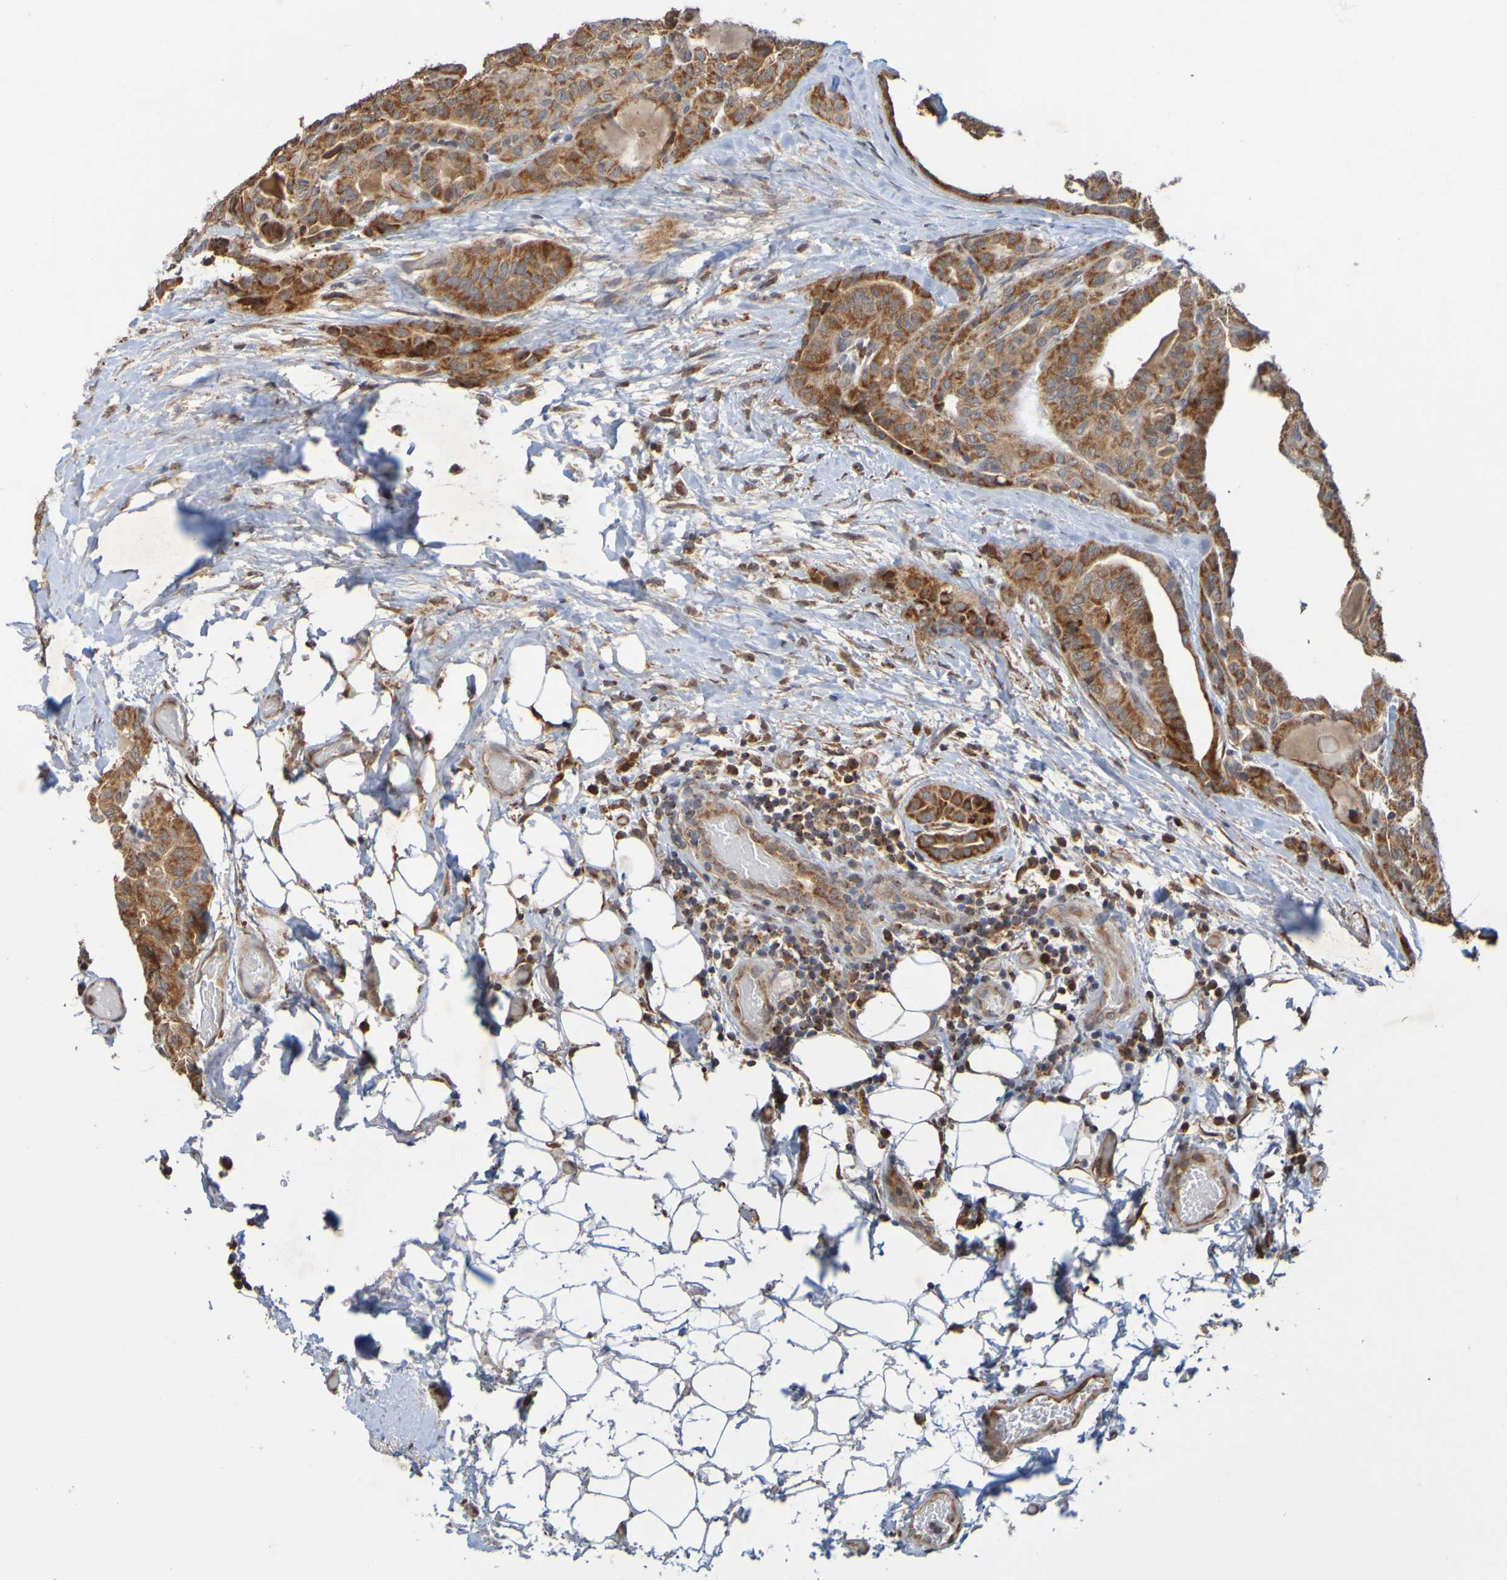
{"staining": {"intensity": "strong", "quantity": ">75%", "location": "cytoplasmic/membranous"}, "tissue": "thyroid cancer", "cell_type": "Tumor cells", "image_type": "cancer", "snomed": [{"axis": "morphology", "description": "Papillary adenocarcinoma, NOS"}, {"axis": "topography", "description": "Thyroid gland"}], "caption": "This histopathology image shows thyroid papillary adenocarcinoma stained with IHC to label a protein in brown. The cytoplasmic/membranous of tumor cells show strong positivity for the protein. Nuclei are counter-stained blue.", "gene": "TMBIM1", "patient": {"sex": "male", "age": 77}}